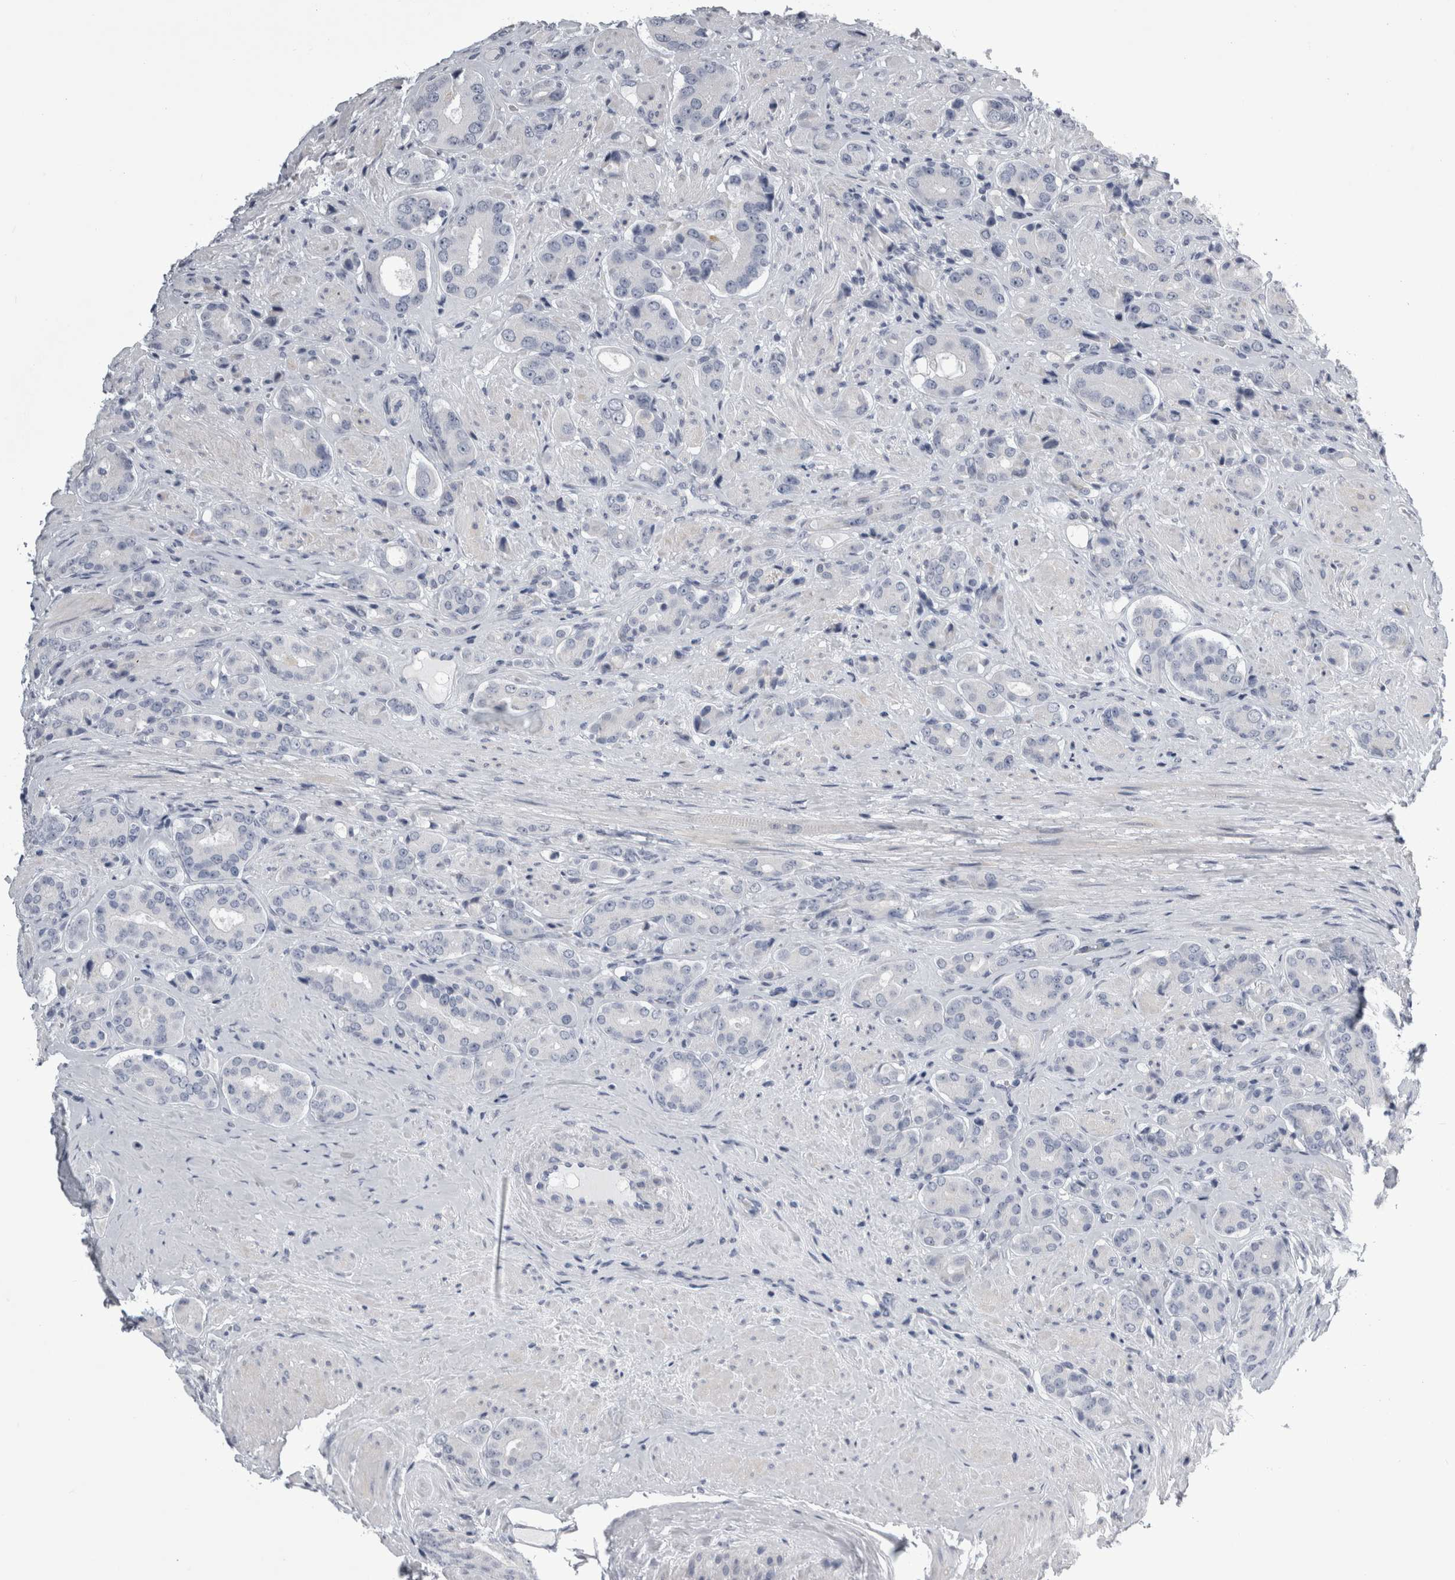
{"staining": {"intensity": "negative", "quantity": "none", "location": "none"}, "tissue": "prostate cancer", "cell_type": "Tumor cells", "image_type": "cancer", "snomed": [{"axis": "morphology", "description": "Adenocarcinoma, High grade"}, {"axis": "topography", "description": "Prostate"}], "caption": "Tumor cells are negative for brown protein staining in prostate cancer. (Immunohistochemistry, brightfield microscopy, high magnification).", "gene": "ALDH8A1", "patient": {"sex": "male", "age": 71}}